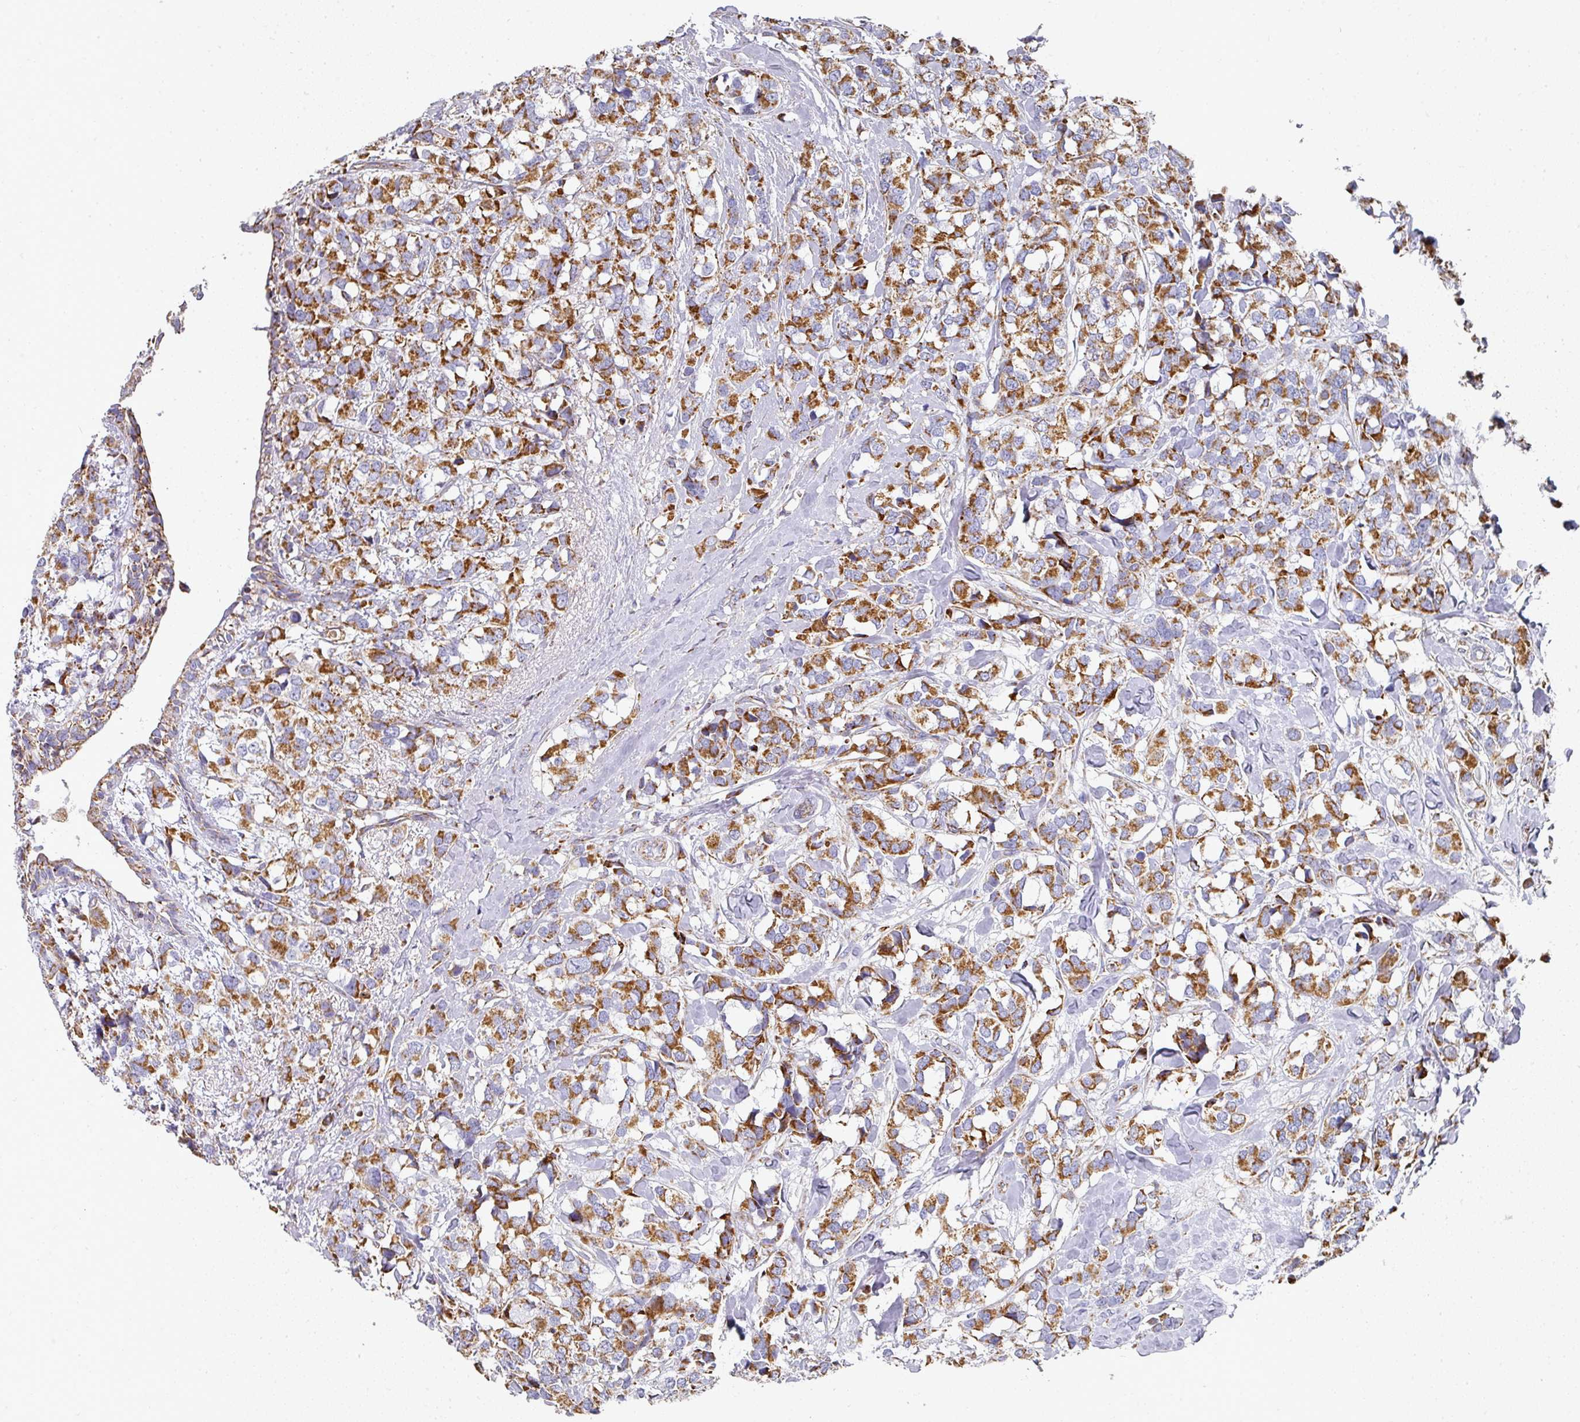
{"staining": {"intensity": "moderate", "quantity": ">75%", "location": "cytoplasmic/membranous"}, "tissue": "breast cancer", "cell_type": "Tumor cells", "image_type": "cancer", "snomed": [{"axis": "morphology", "description": "Lobular carcinoma"}, {"axis": "topography", "description": "Breast"}], "caption": "DAB (3,3'-diaminobenzidine) immunohistochemical staining of breast lobular carcinoma exhibits moderate cytoplasmic/membranous protein positivity in about >75% of tumor cells.", "gene": "UQCRFS1", "patient": {"sex": "female", "age": 59}}